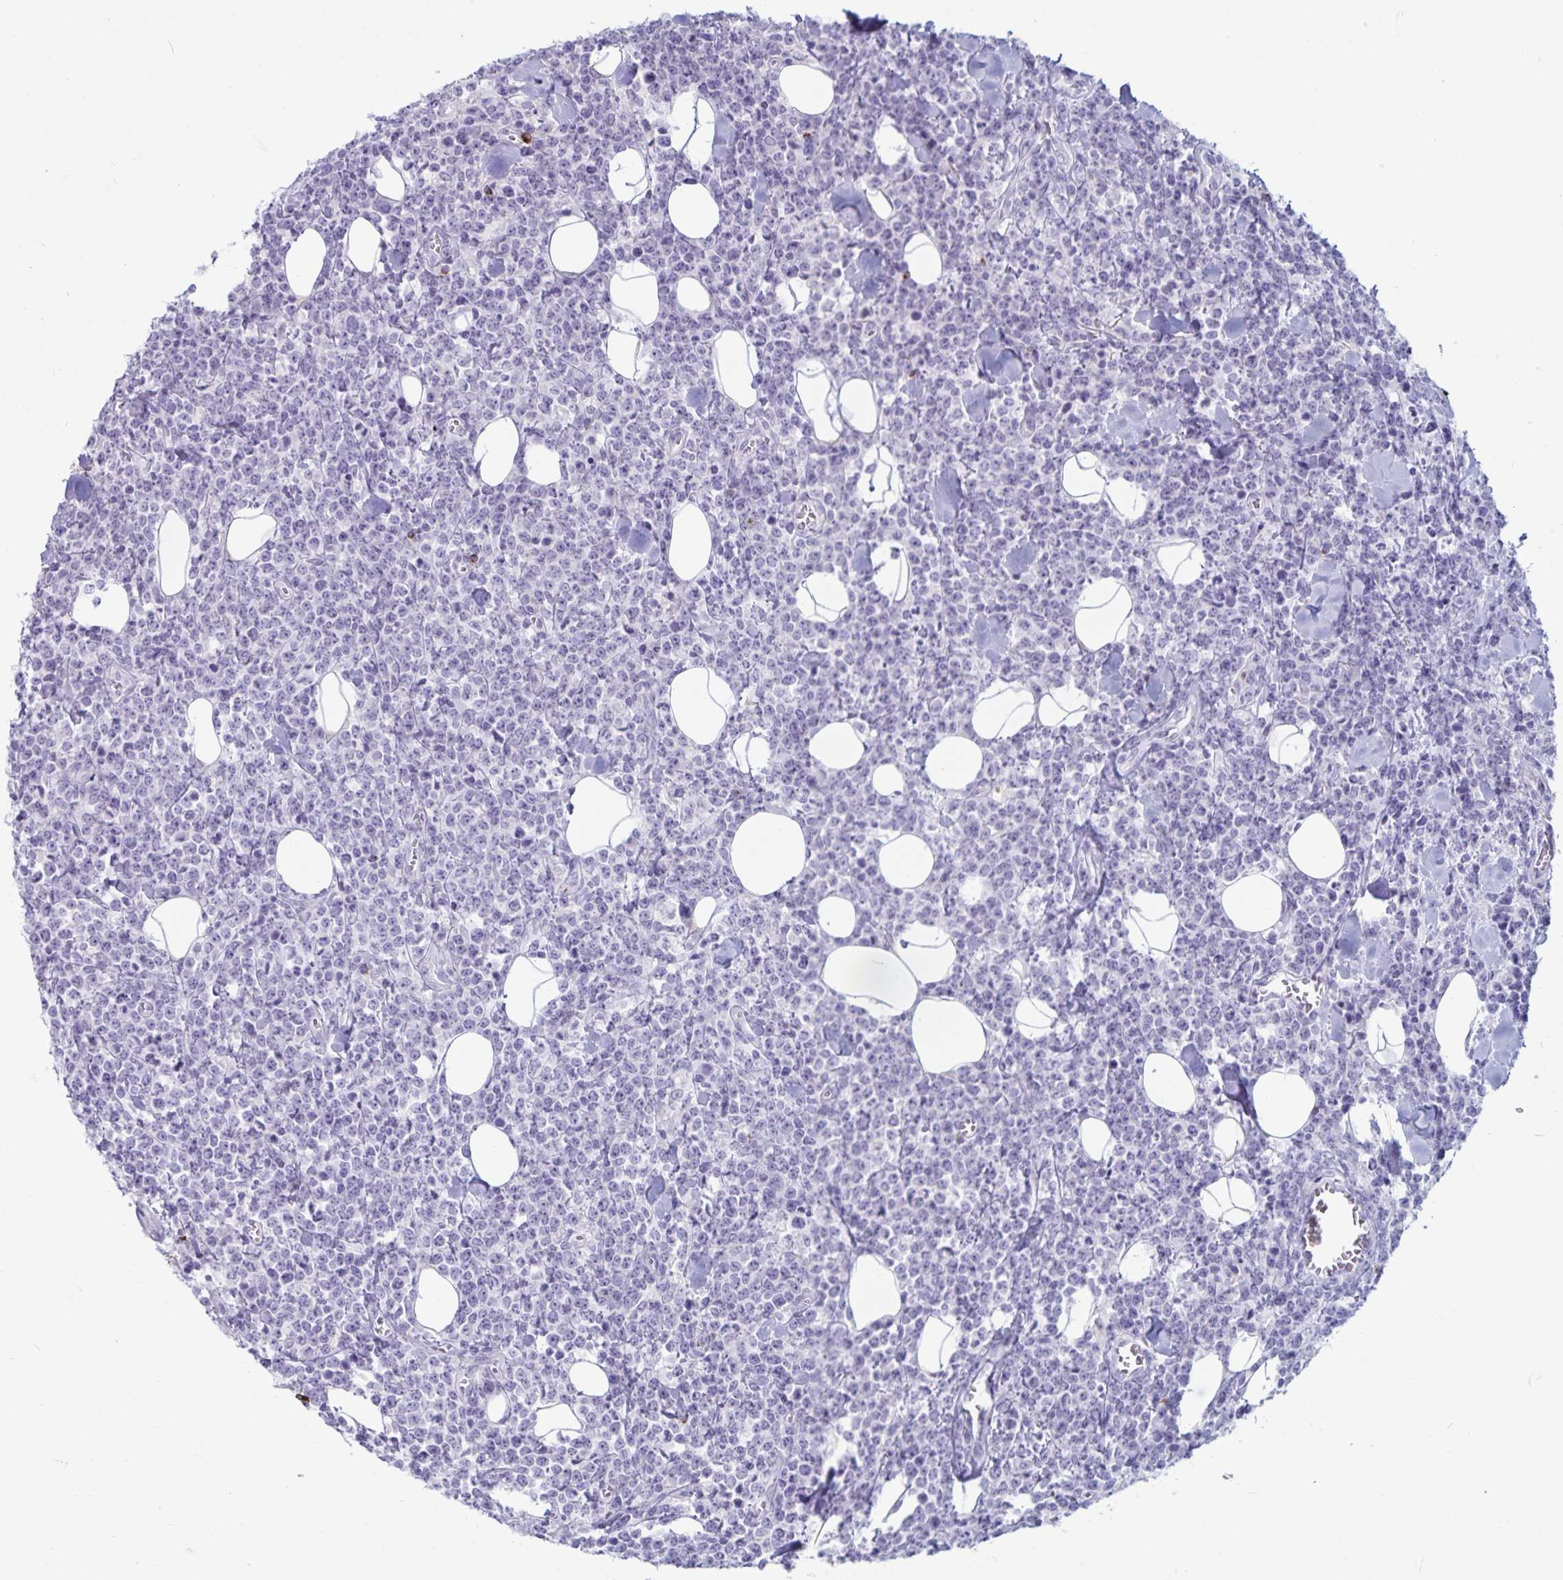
{"staining": {"intensity": "negative", "quantity": "none", "location": "none"}, "tissue": "lymphoma", "cell_type": "Tumor cells", "image_type": "cancer", "snomed": [{"axis": "morphology", "description": "Malignant lymphoma, non-Hodgkin's type, High grade"}, {"axis": "topography", "description": "Small intestine"}], "caption": "Immunohistochemistry photomicrograph of malignant lymphoma, non-Hodgkin's type (high-grade) stained for a protein (brown), which shows no expression in tumor cells.", "gene": "GNLY", "patient": {"sex": "female", "age": 56}}